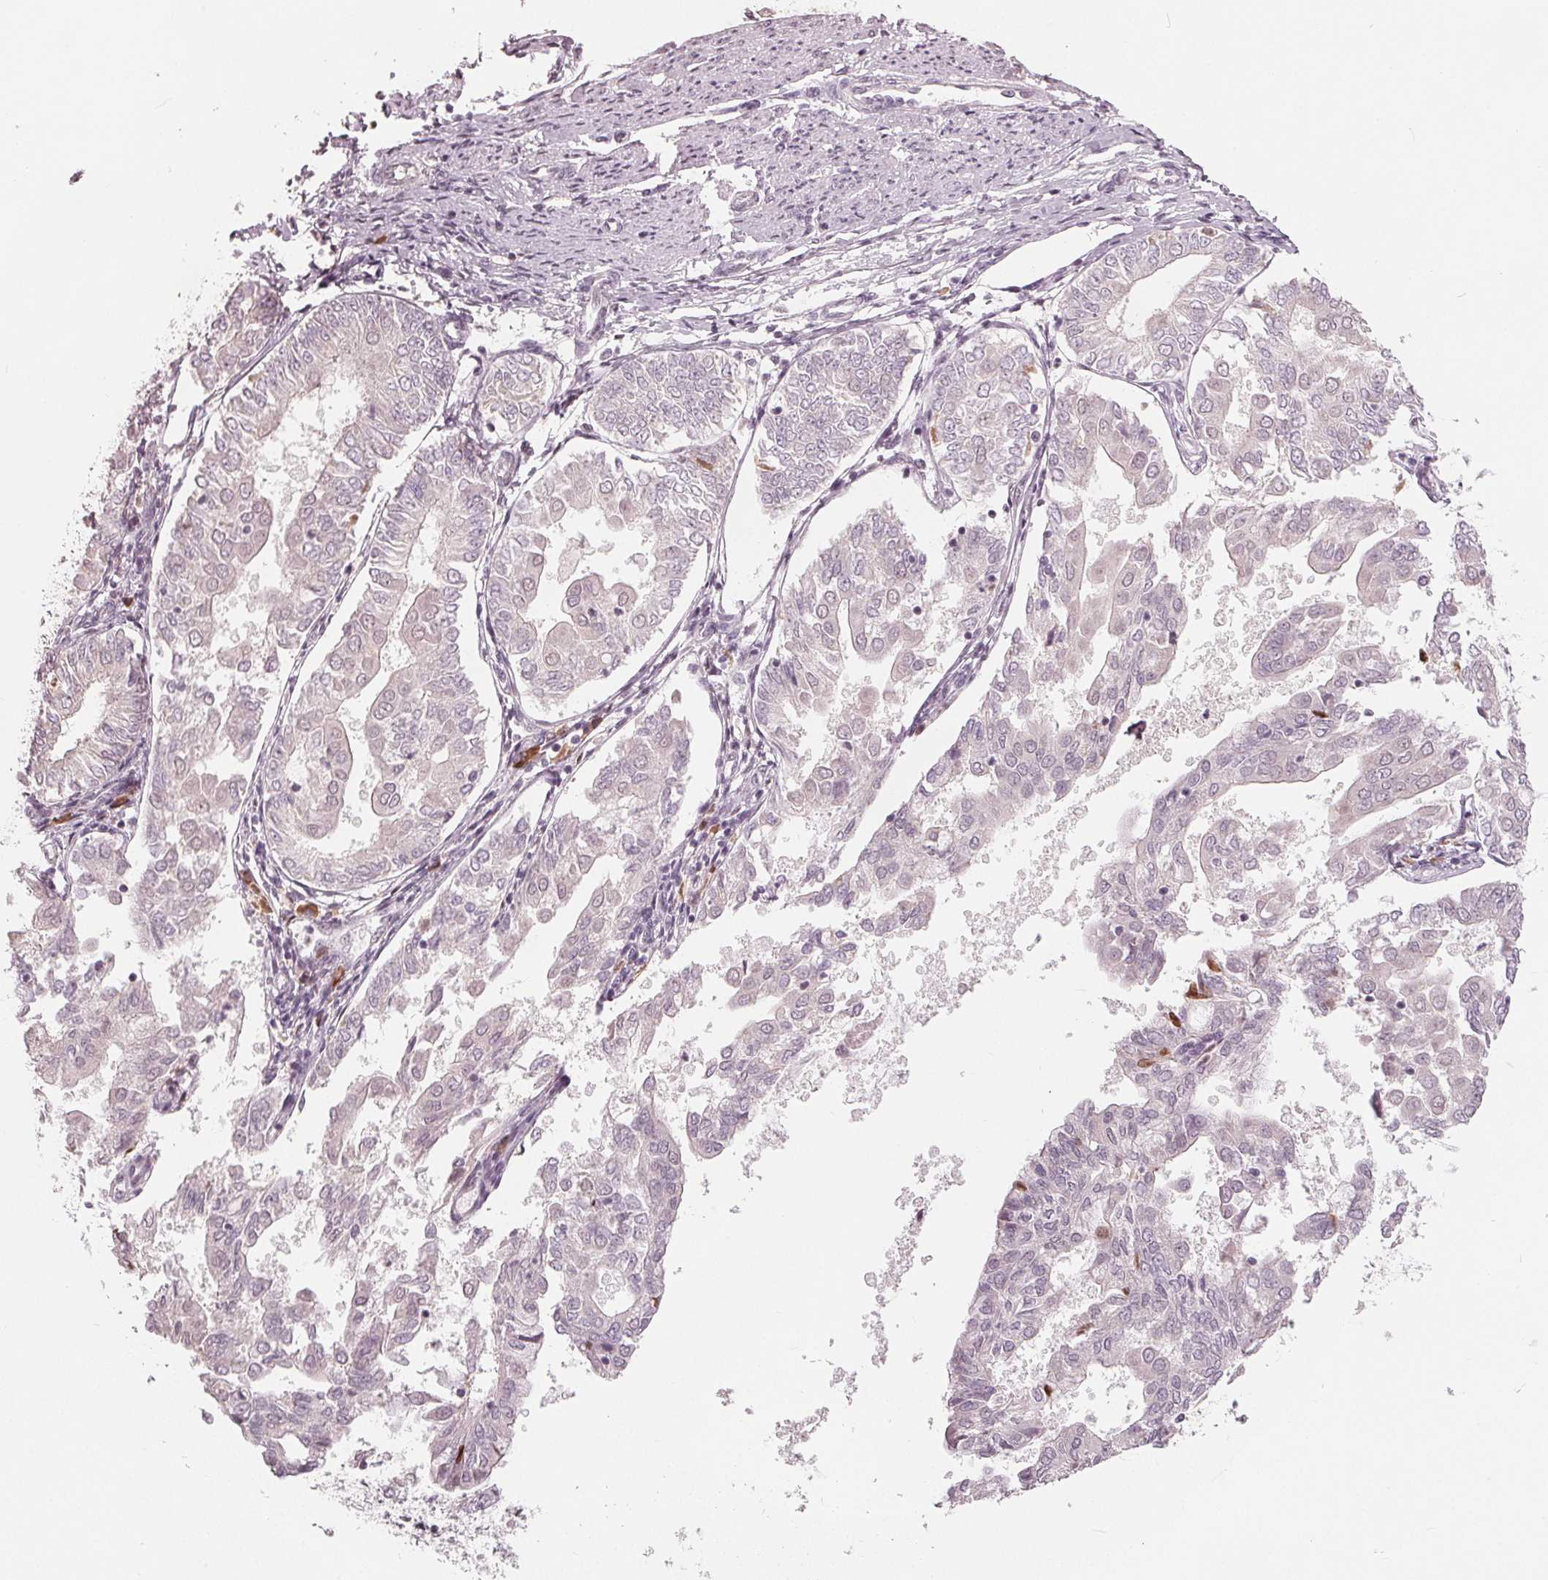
{"staining": {"intensity": "negative", "quantity": "none", "location": "none"}, "tissue": "endometrial cancer", "cell_type": "Tumor cells", "image_type": "cancer", "snomed": [{"axis": "morphology", "description": "Adenocarcinoma, NOS"}, {"axis": "topography", "description": "Endometrium"}], "caption": "A micrograph of endometrial adenocarcinoma stained for a protein demonstrates no brown staining in tumor cells.", "gene": "CXCL16", "patient": {"sex": "female", "age": 68}}